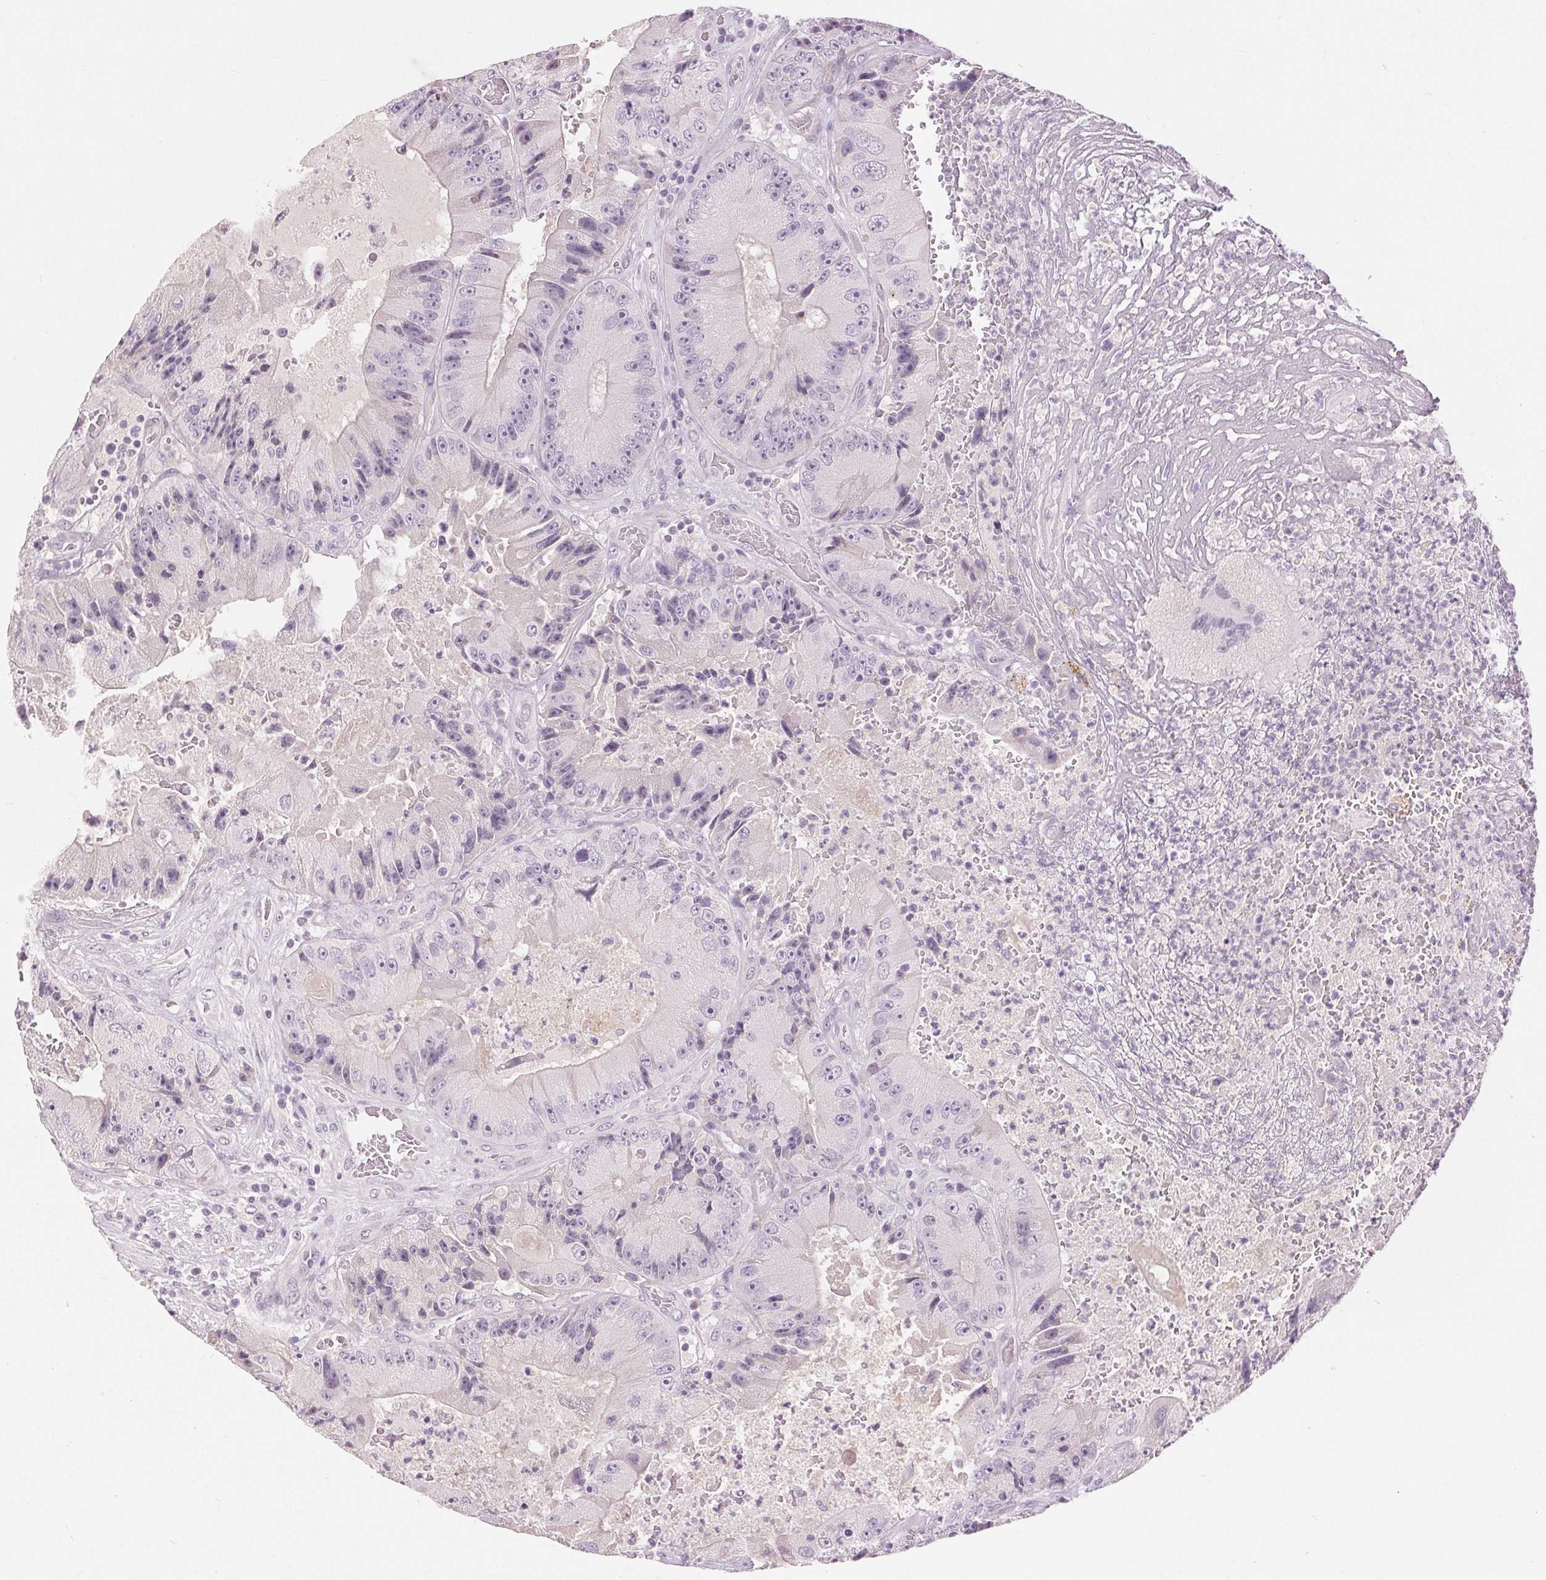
{"staining": {"intensity": "negative", "quantity": "none", "location": "none"}, "tissue": "colorectal cancer", "cell_type": "Tumor cells", "image_type": "cancer", "snomed": [{"axis": "morphology", "description": "Adenocarcinoma, NOS"}, {"axis": "topography", "description": "Colon"}], "caption": "This histopathology image is of colorectal cancer stained with immunohistochemistry to label a protein in brown with the nuclei are counter-stained blue. There is no positivity in tumor cells.", "gene": "DSG3", "patient": {"sex": "female", "age": 86}}